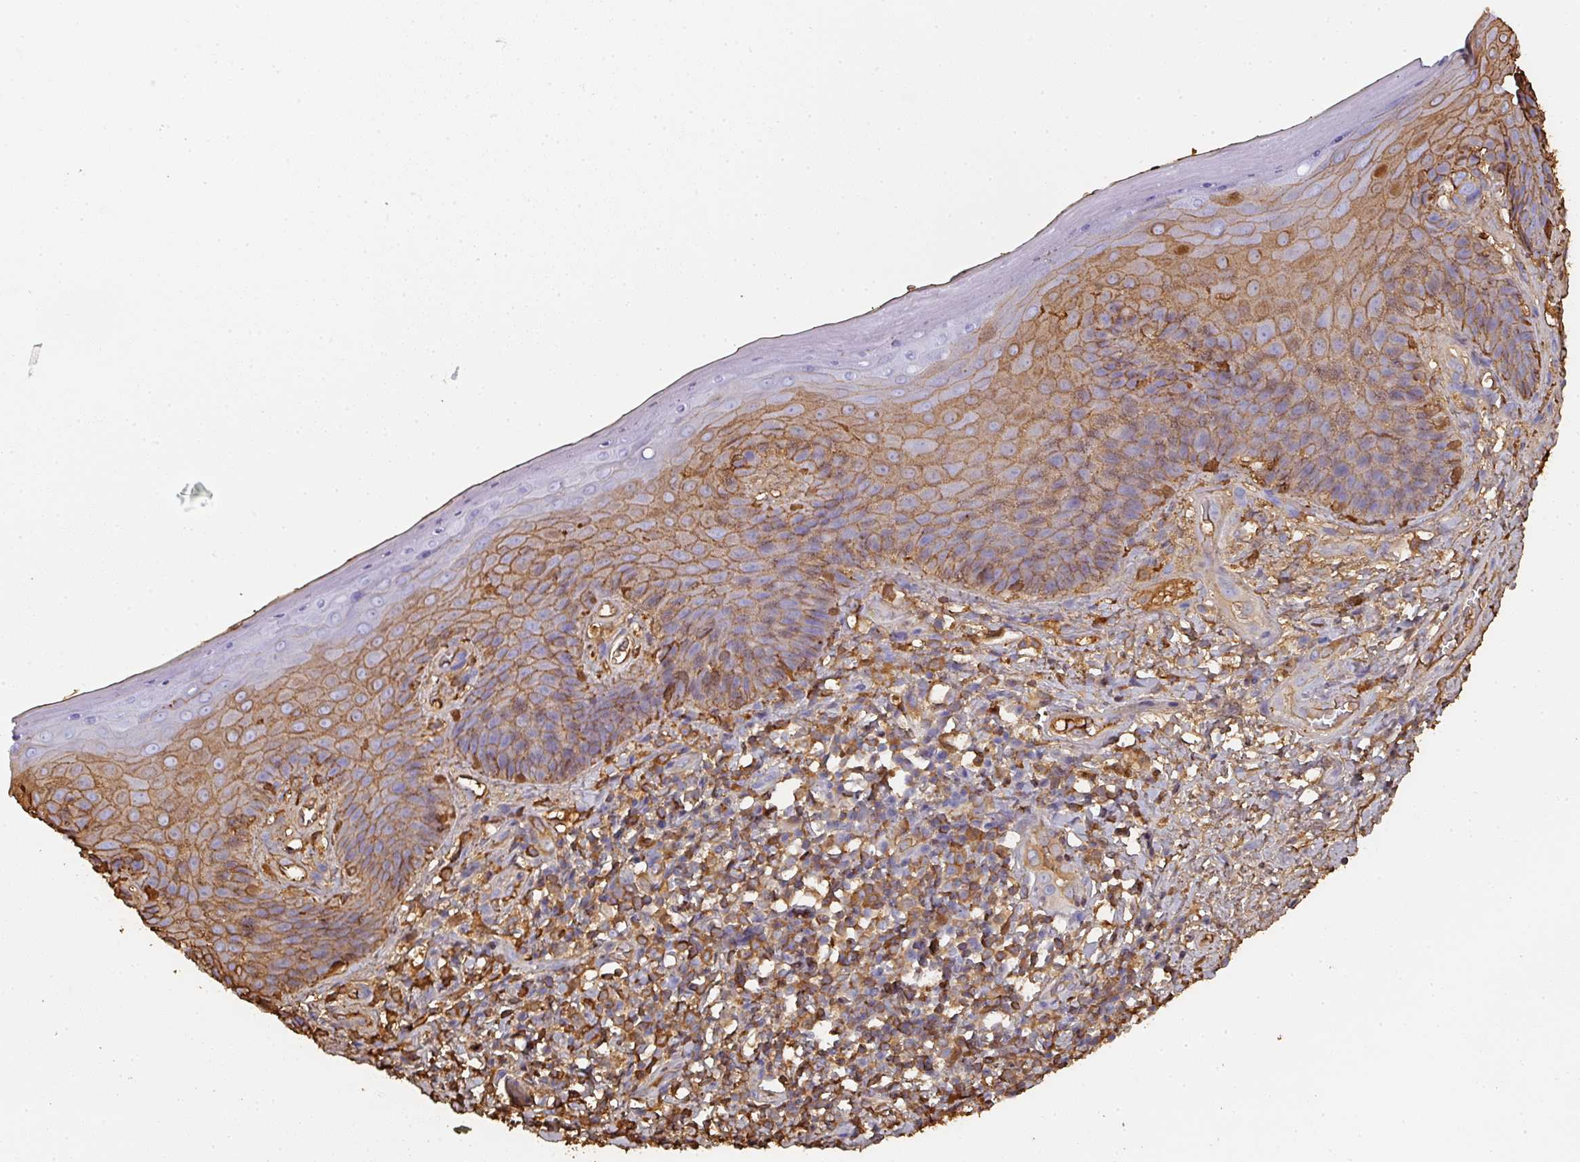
{"staining": {"intensity": "moderate", "quantity": "25%-75%", "location": "cytoplasmic/membranous"}, "tissue": "skin", "cell_type": "Epidermal cells", "image_type": "normal", "snomed": [{"axis": "morphology", "description": "Normal tissue, NOS"}, {"axis": "topography", "description": "Anal"}, {"axis": "topography", "description": "Peripheral nerve tissue"}], "caption": "The photomicrograph displays staining of normal skin, revealing moderate cytoplasmic/membranous protein expression (brown color) within epidermal cells. (brown staining indicates protein expression, while blue staining denotes nuclei).", "gene": "ALB", "patient": {"sex": "male", "age": 53}}